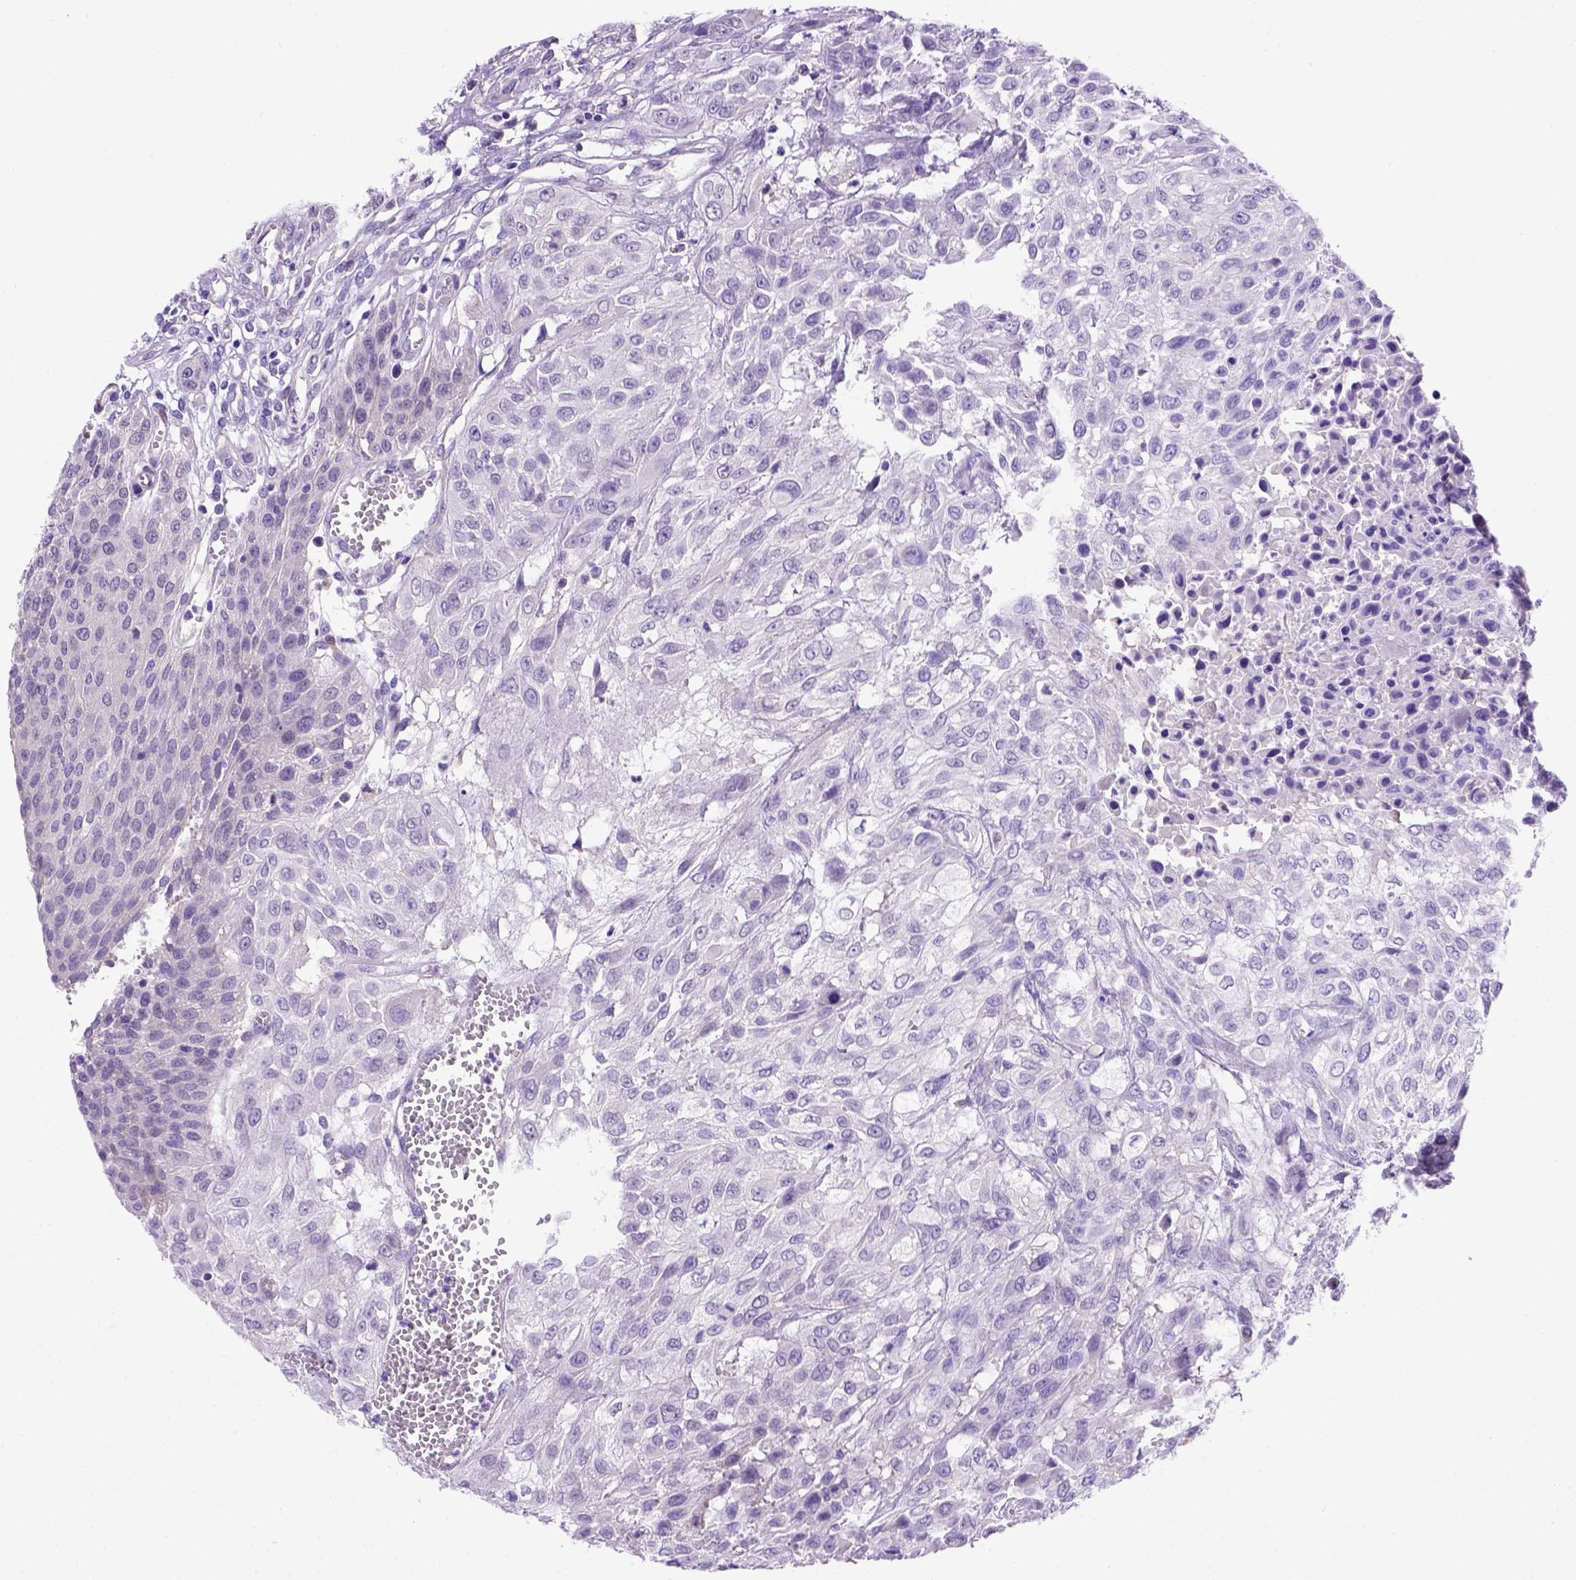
{"staining": {"intensity": "negative", "quantity": "none", "location": "none"}, "tissue": "urothelial cancer", "cell_type": "Tumor cells", "image_type": "cancer", "snomed": [{"axis": "morphology", "description": "Urothelial carcinoma, High grade"}, {"axis": "topography", "description": "Urinary bladder"}], "caption": "This is an immunohistochemistry histopathology image of high-grade urothelial carcinoma. There is no expression in tumor cells.", "gene": "FAM81B", "patient": {"sex": "male", "age": 57}}